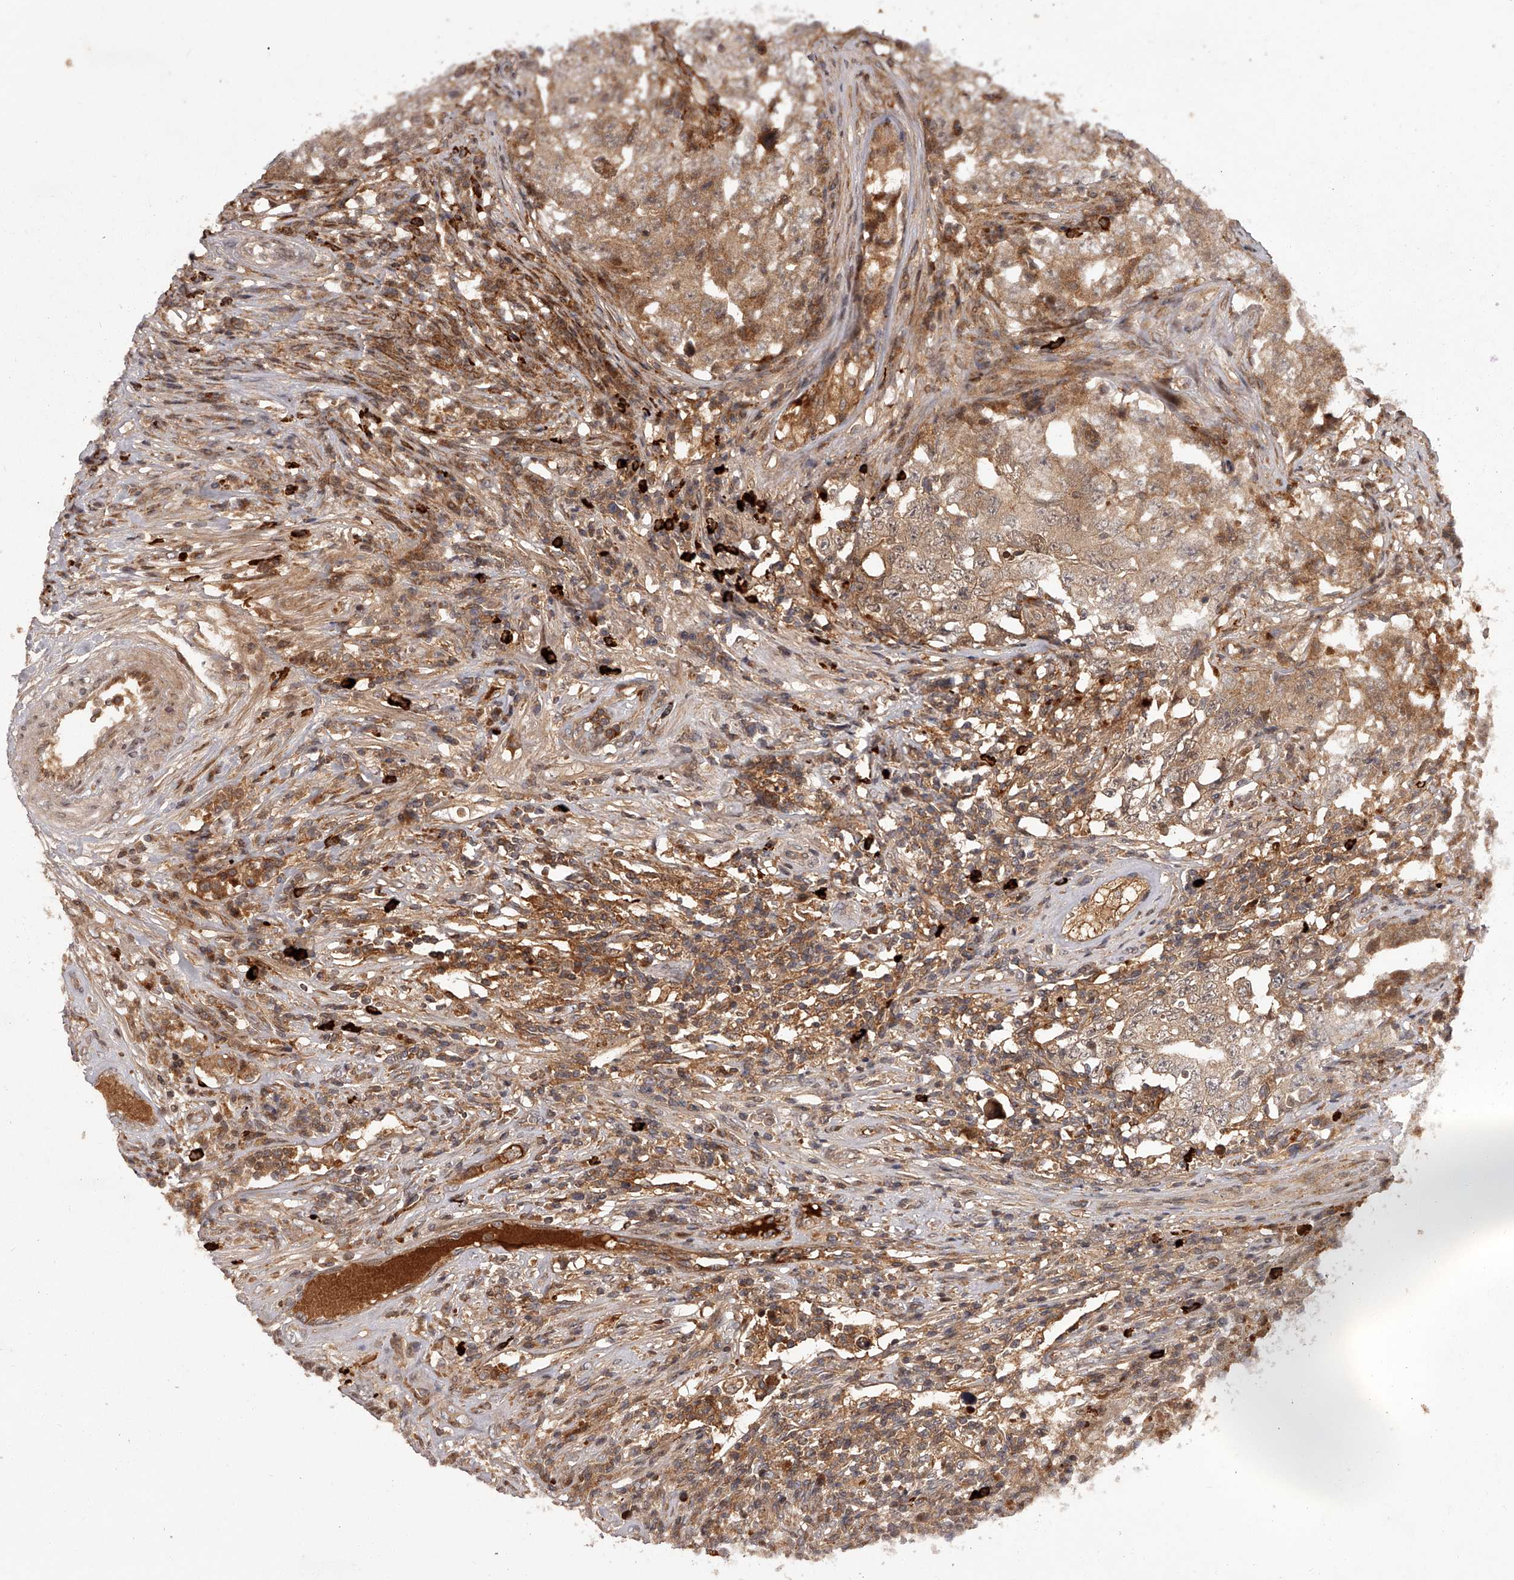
{"staining": {"intensity": "weak", "quantity": ">75%", "location": "cytoplasmic/membranous"}, "tissue": "testis cancer", "cell_type": "Tumor cells", "image_type": "cancer", "snomed": [{"axis": "morphology", "description": "Carcinoma, Embryonal, NOS"}, {"axis": "topography", "description": "Testis"}], "caption": "Testis cancer tissue shows weak cytoplasmic/membranous positivity in approximately >75% of tumor cells (brown staining indicates protein expression, while blue staining denotes nuclei).", "gene": "CRYZL1", "patient": {"sex": "male", "age": 26}}